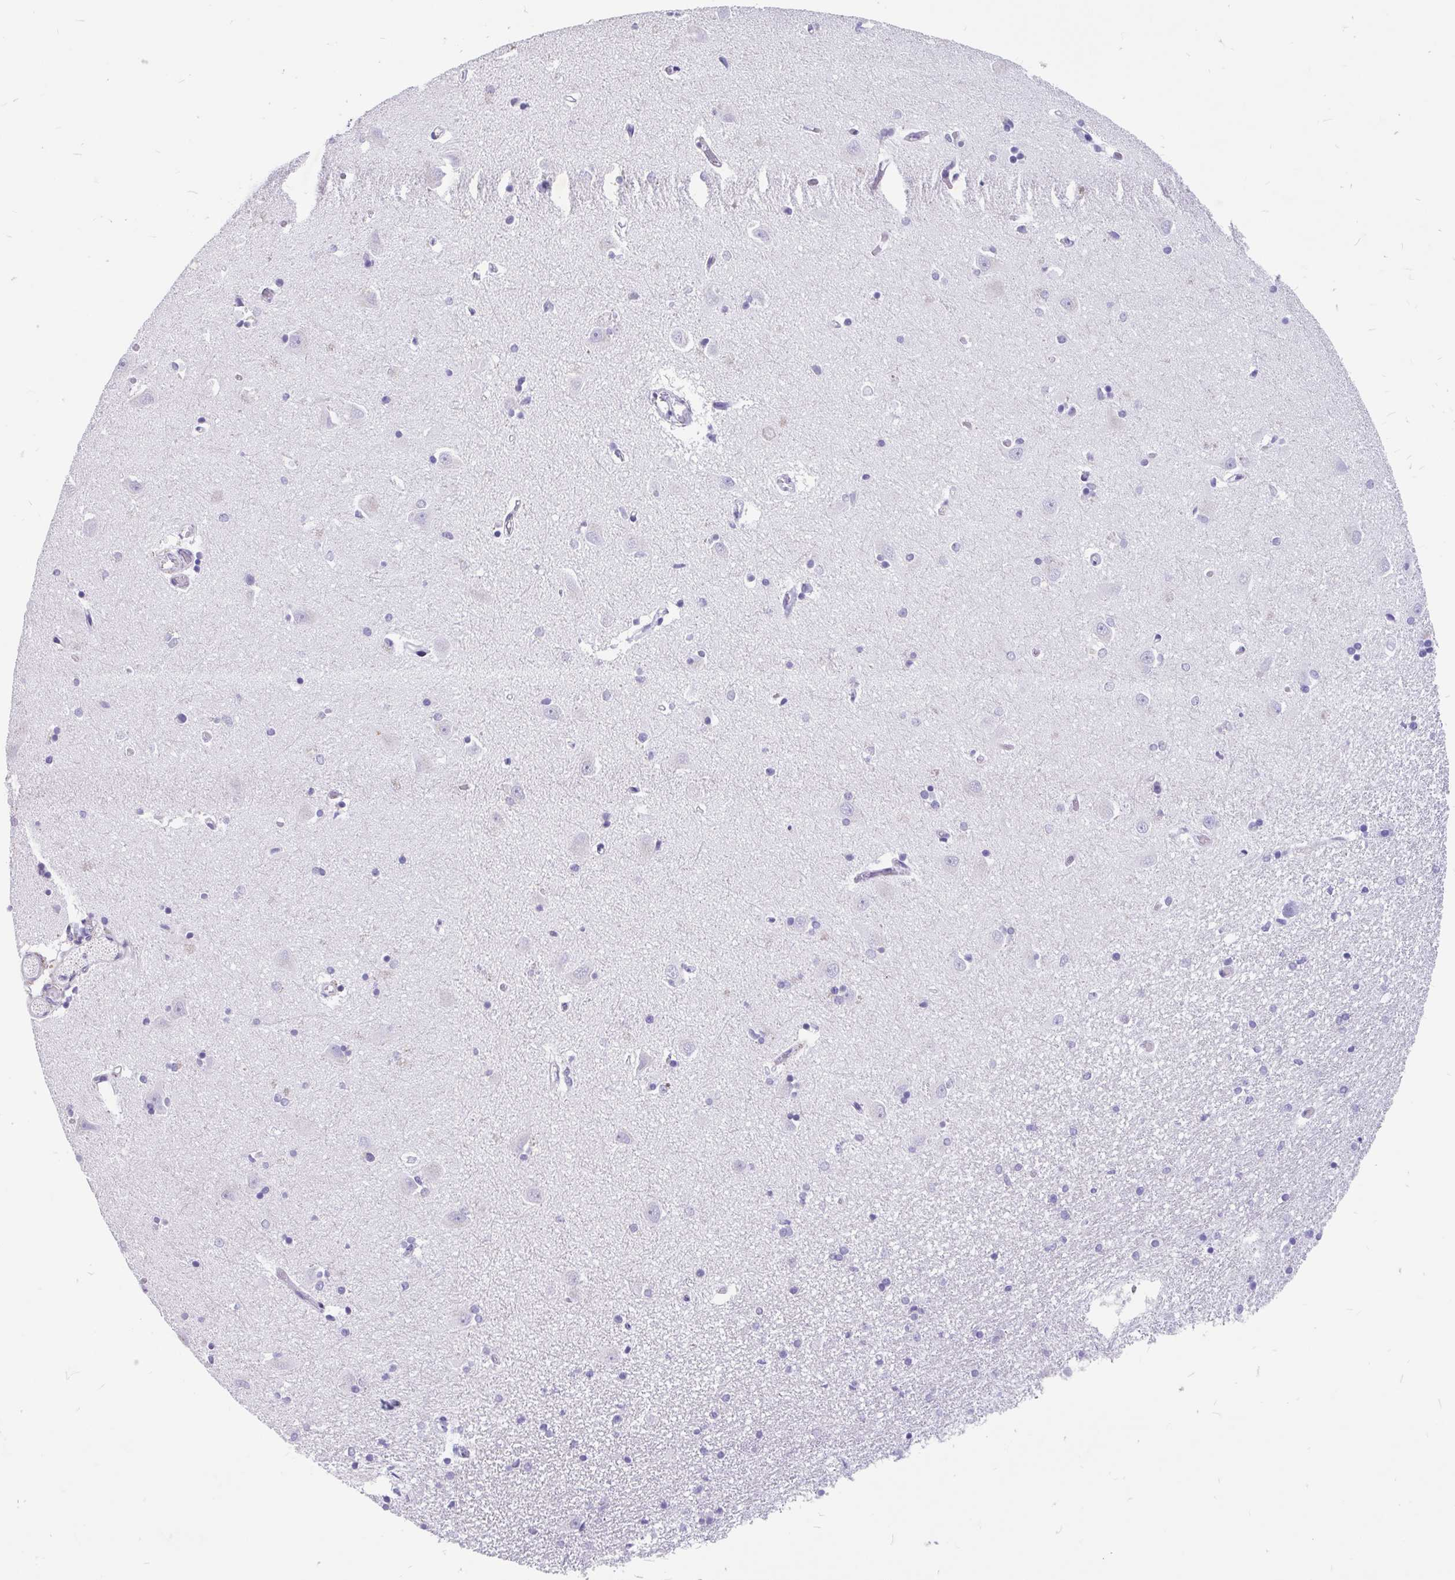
{"staining": {"intensity": "negative", "quantity": "none", "location": "none"}, "tissue": "caudate", "cell_type": "Glial cells", "image_type": "normal", "snomed": [{"axis": "morphology", "description": "Normal tissue, NOS"}, {"axis": "topography", "description": "Lateral ventricle wall"}, {"axis": "topography", "description": "Hippocampus"}], "caption": "A high-resolution micrograph shows immunohistochemistry (IHC) staining of unremarkable caudate, which demonstrates no significant expression in glial cells. The staining is performed using DAB (3,3'-diaminobenzidine) brown chromogen with nuclei counter-stained in using hematoxylin.", "gene": "EML5", "patient": {"sex": "female", "age": 63}}